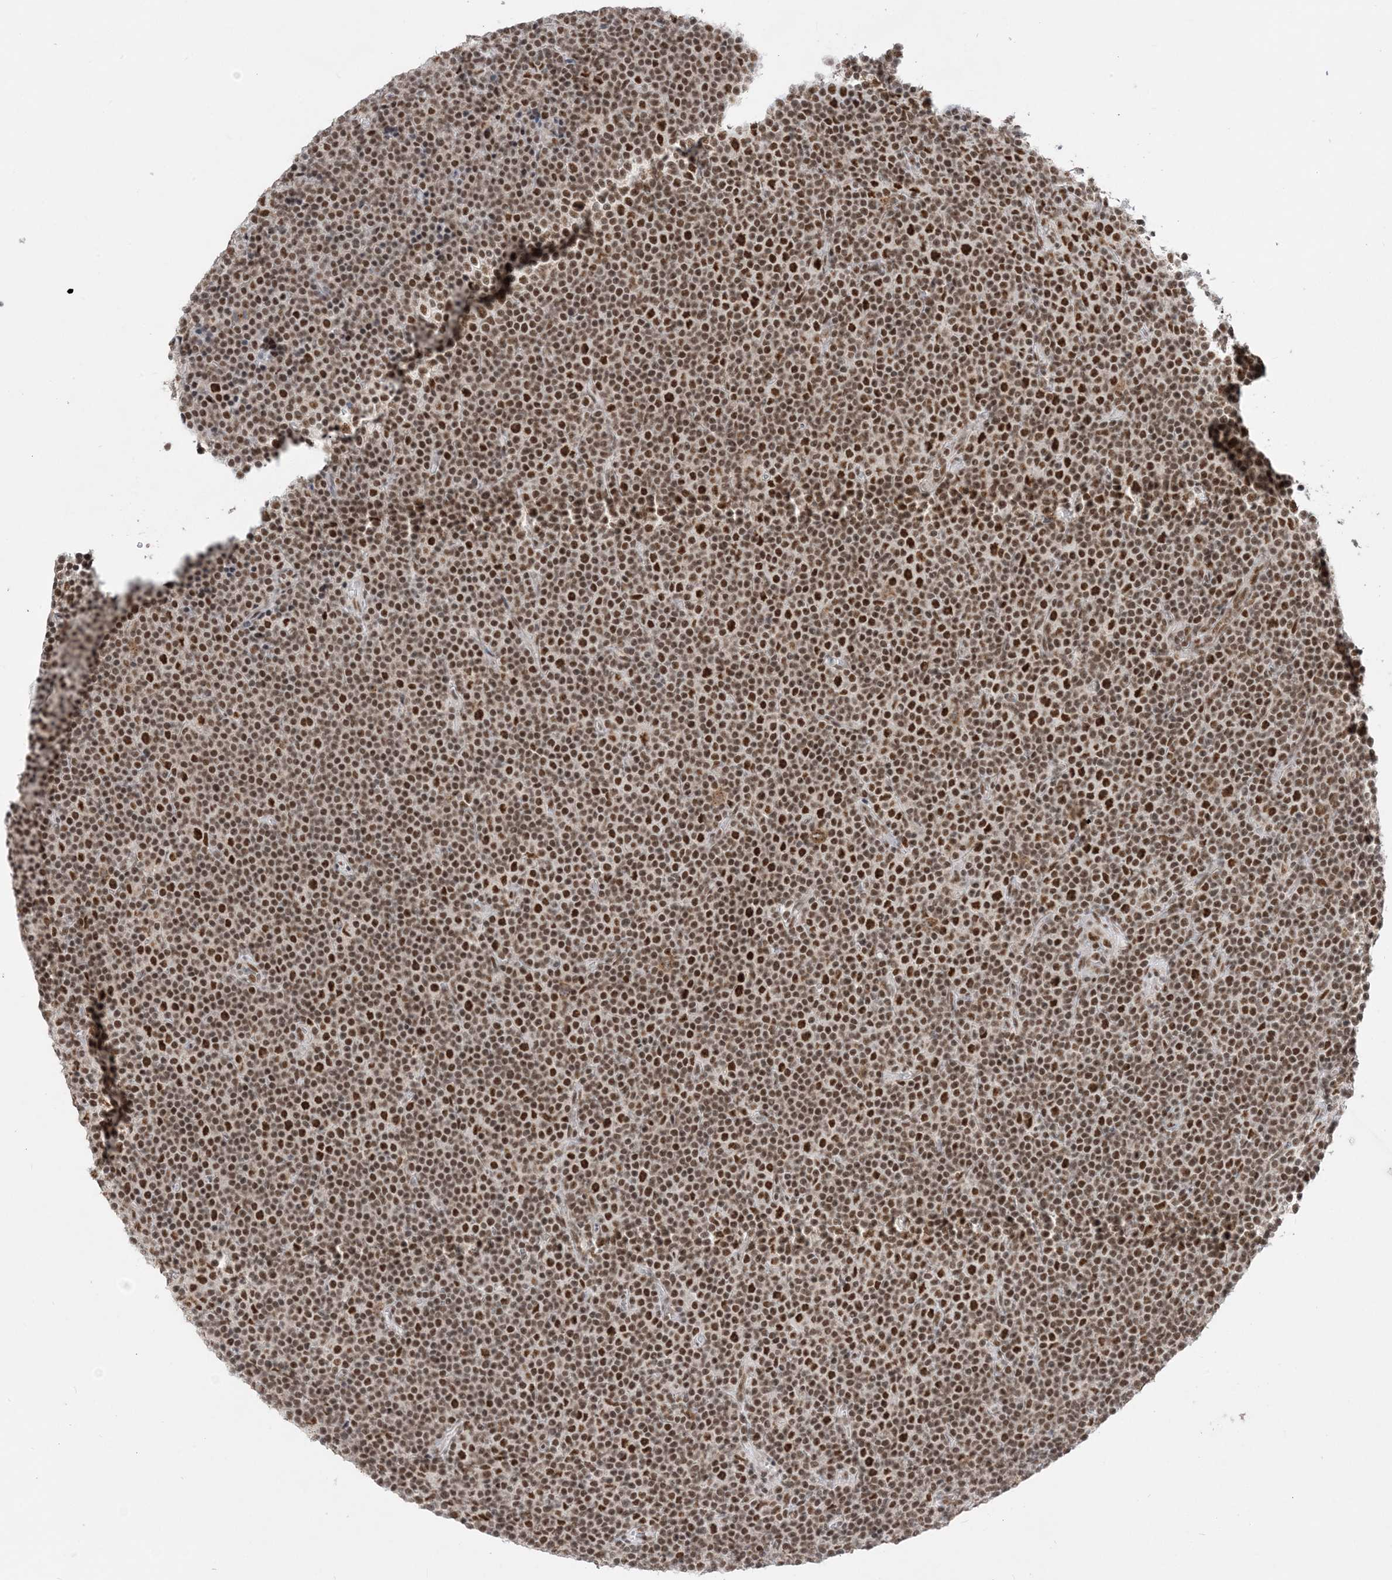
{"staining": {"intensity": "strong", "quantity": ">75%", "location": "nuclear"}, "tissue": "lymphoma", "cell_type": "Tumor cells", "image_type": "cancer", "snomed": [{"axis": "morphology", "description": "Malignant lymphoma, non-Hodgkin's type, Low grade"}, {"axis": "topography", "description": "Lymph node"}], "caption": "Lymphoma stained with IHC shows strong nuclear positivity in about >75% of tumor cells.", "gene": "SF3A3", "patient": {"sex": "female", "age": 67}}